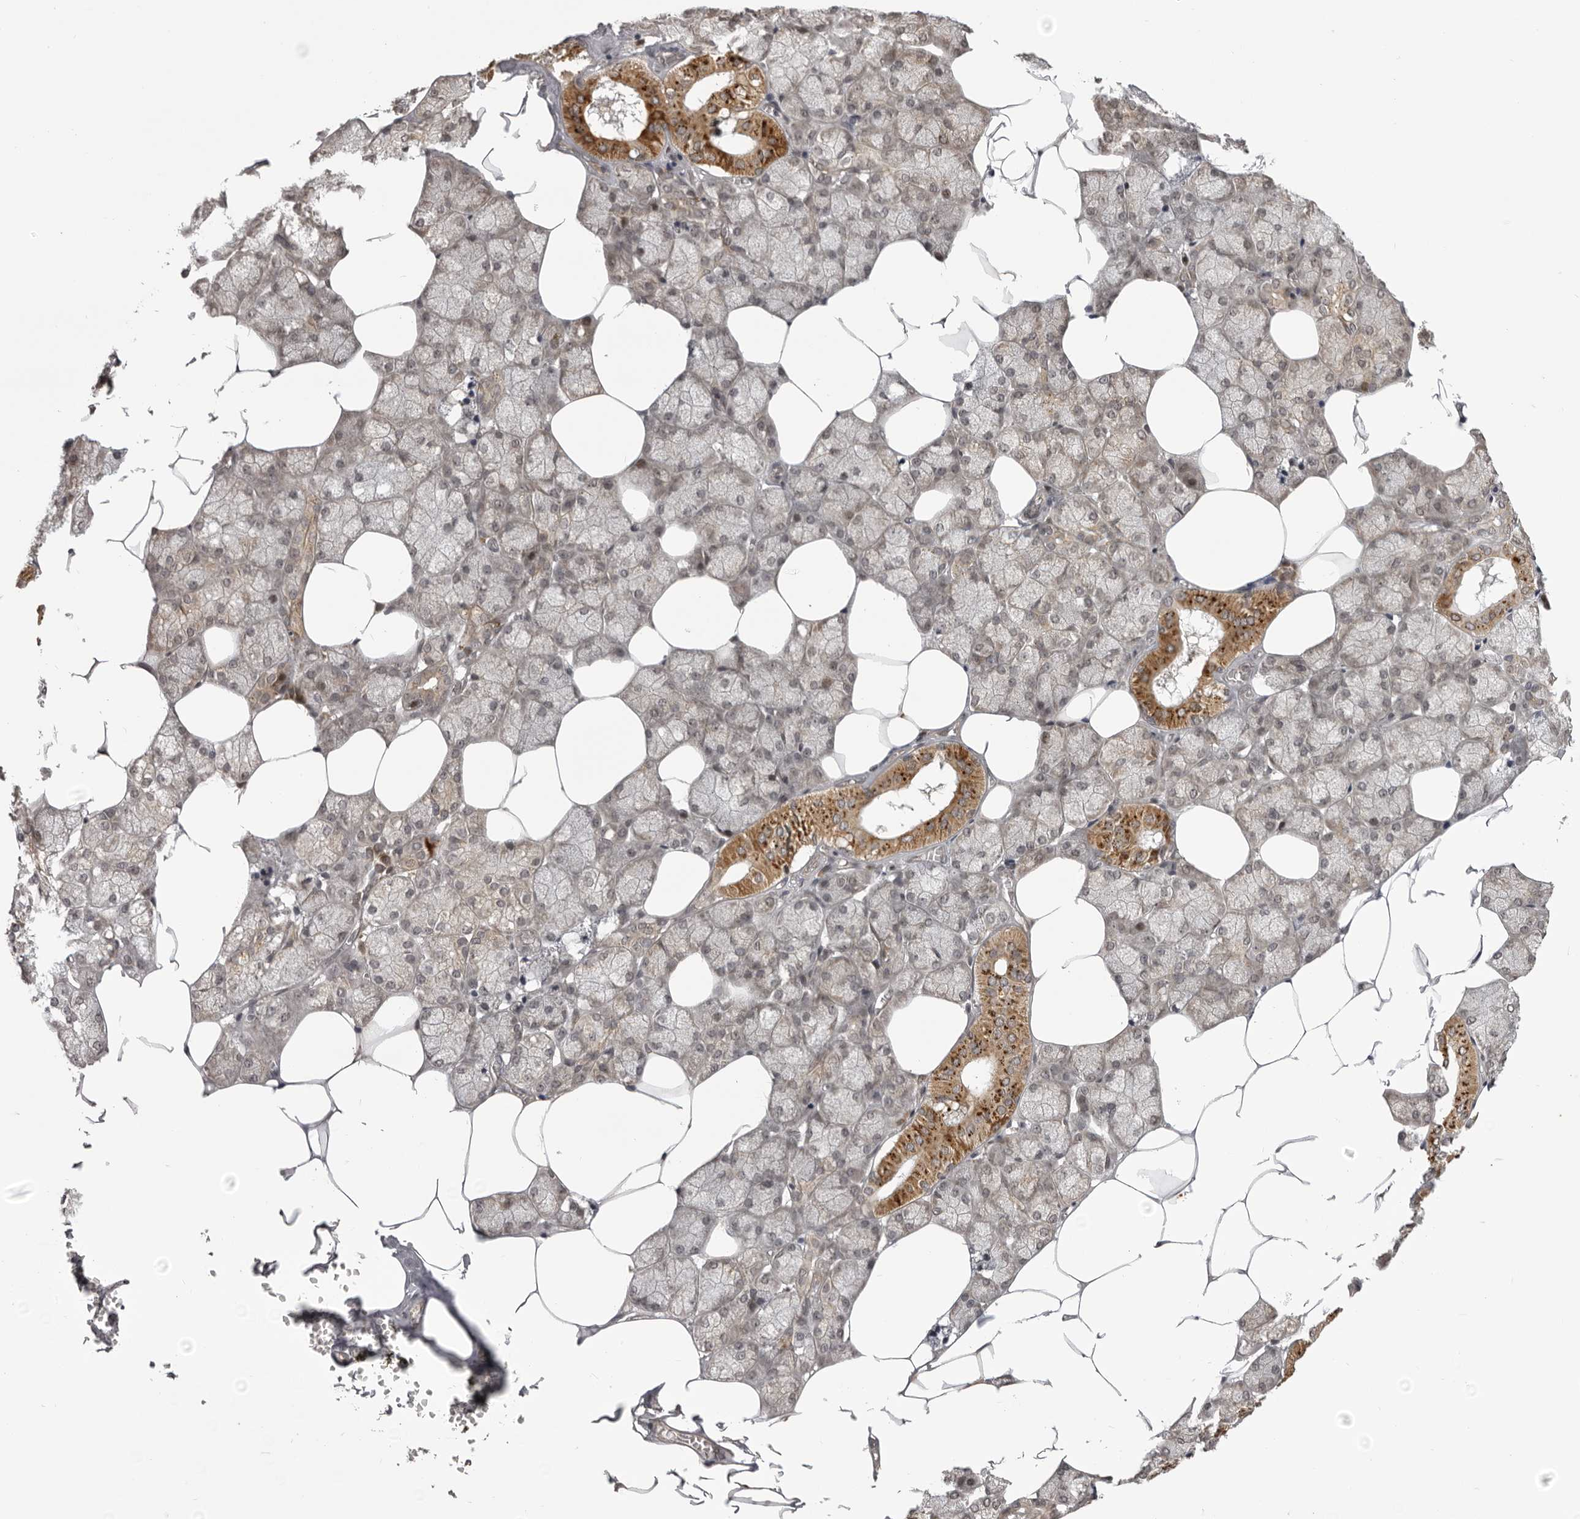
{"staining": {"intensity": "strong", "quantity": "<25%", "location": "cytoplasmic/membranous"}, "tissue": "salivary gland", "cell_type": "Glandular cells", "image_type": "normal", "snomed": [{"axis": "morphology", "description": "Normal tissue, NOS"}, {"axis": "topography", "description": "Salivary gland"}], "caption": "Immunohistochemistry (IHC) photomicrograph of unremarkable salivary gland: salivary gland stained using IHC exhibits medium levels of strong protein expression localized specifically in the cytoplasmic/membranous of glandular cells, appearing as a cytoplasmic/membranous brown color.", "gene": "C1orf109", "patient": {"sex": "male", "age": 62}}